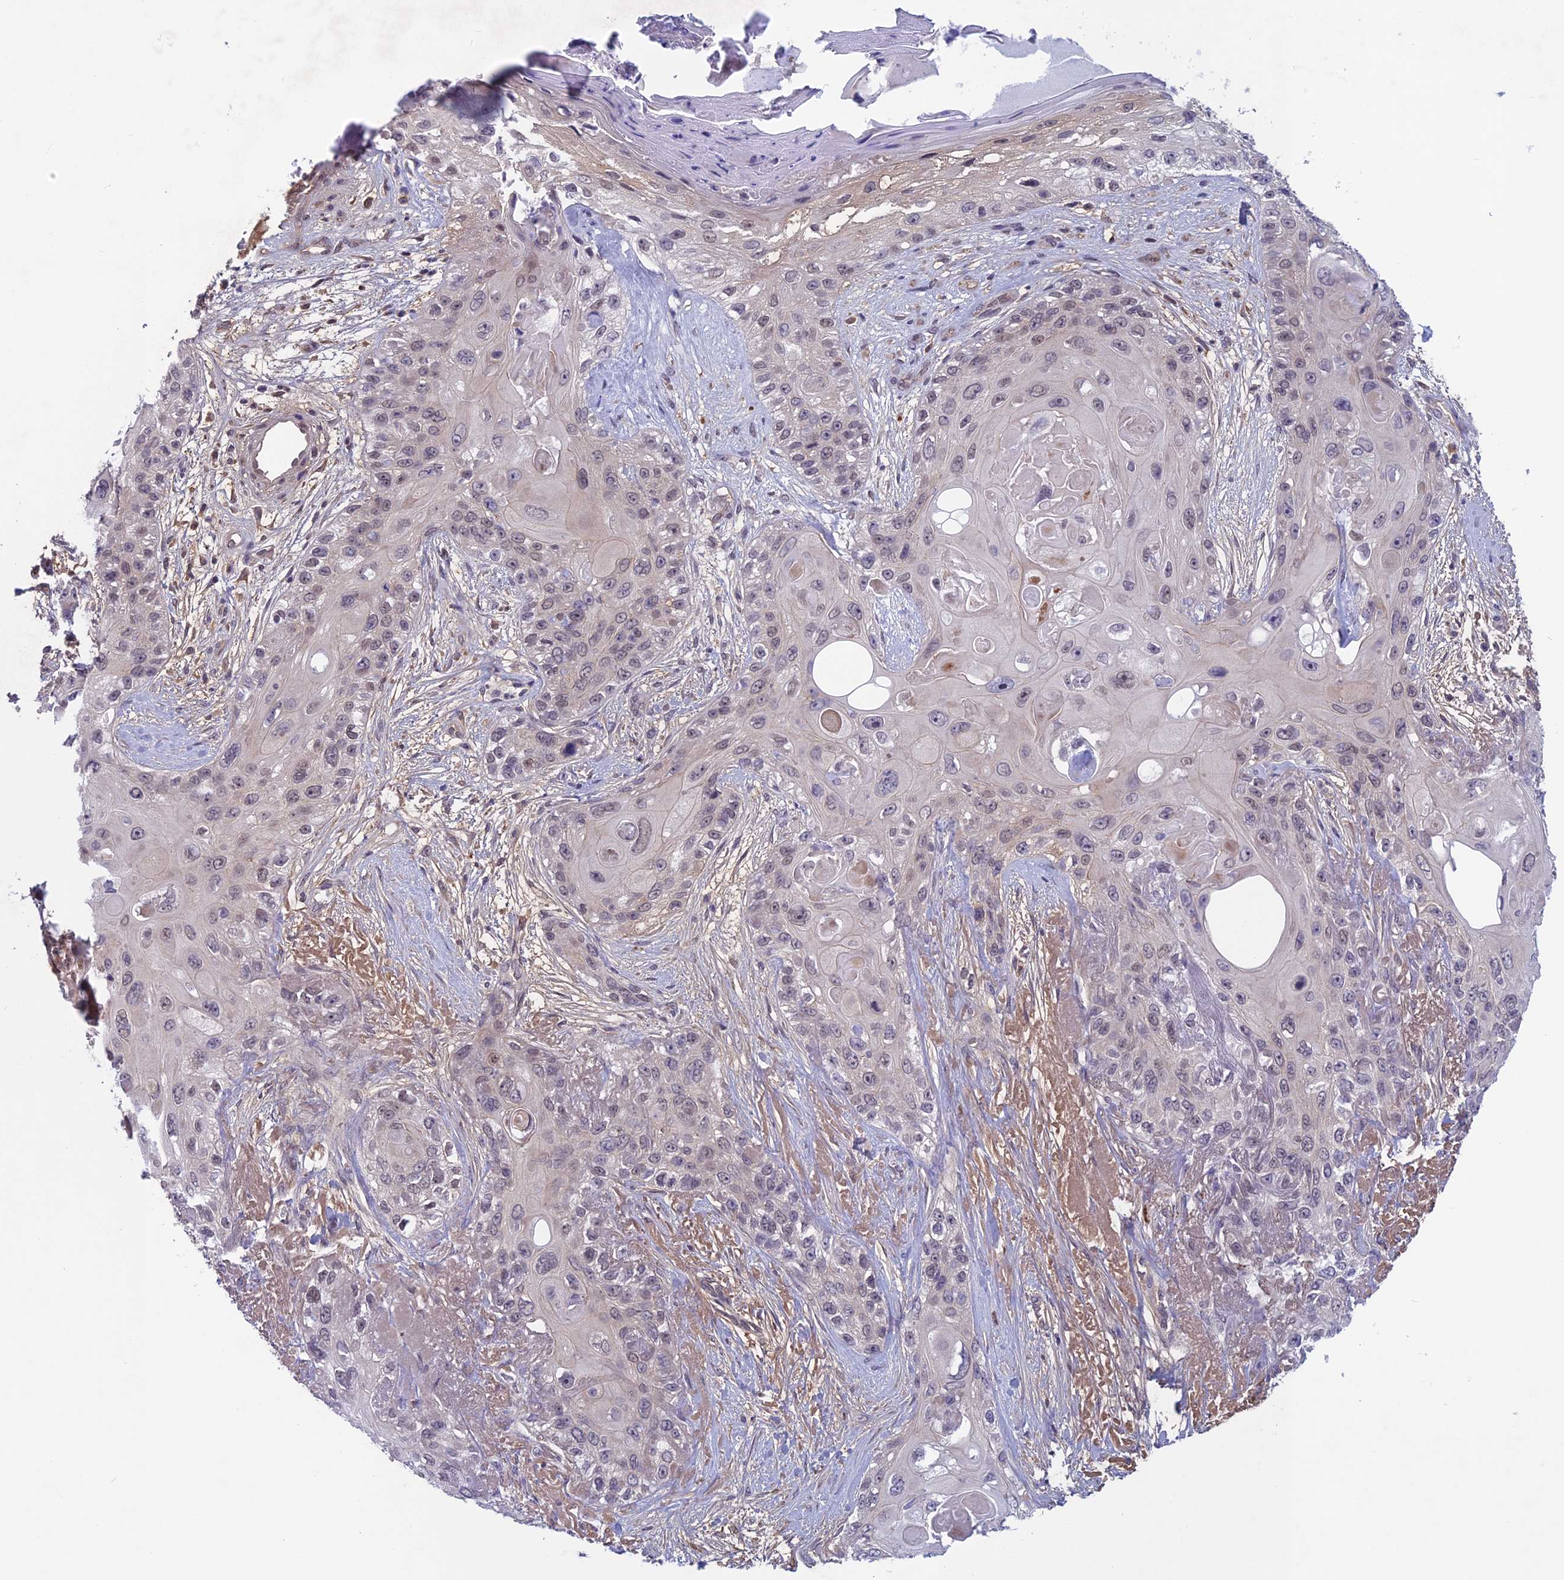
{"staining": {"intensity": "negative", "quantity": "none", "location": "none"}, "tissue": "skin cancer", "cell_type": "Tumor cells", "image_type": "cancer", "snomed": [{"axis": "morphology", "description": "Normal tissue, NOS"}, {"axis": "morphology", "description": "Squamous cell carcinoma, NOS"}, {"axis": "topography", "description": "Skin"}], "caption": "Immunohistochemistry (IHC) photomicrograph of neoplastic tissue: human skin cancer (squamous cell carcinoma) stained with DAB demonstrates no significant protein staining in tumor cells.", "gene": "FKBPL", "patient": {"sex": "male", "age": 72}}